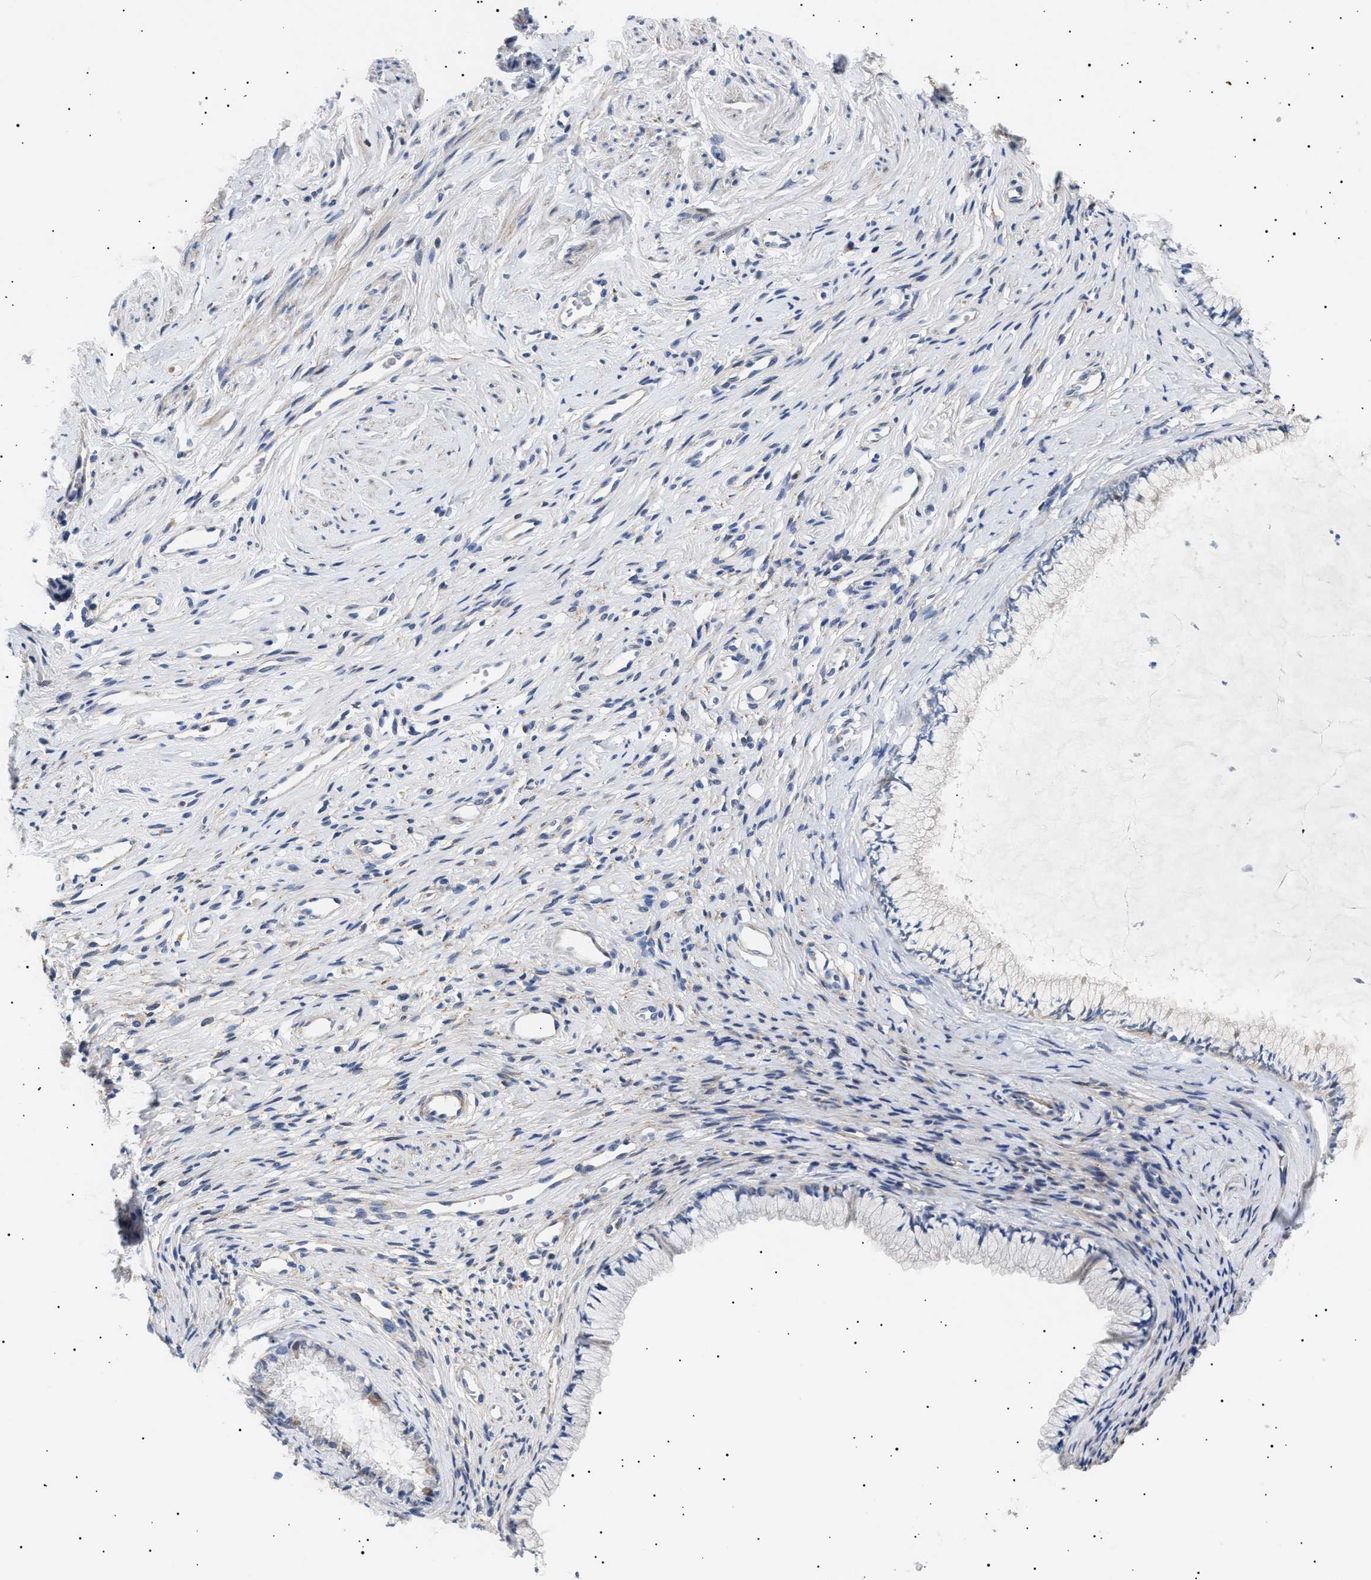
{"staining": {"intensity": "negative", "quantity": "none", "location": "none"}, "tissue": "cervix", "cell_type": "Glandular cells", "image_type": "normal", "snomed": [{"axis": "morphology", "description": "Normal tissue, NOS"}, {"axis": "topography", "description": "Cervix"}], "caption": "Immunohistochemical staining of benign human cervix reveals no significant positivity in glandular cells. (Stains: DAB (3,3'-diaminobenzidine) immunohistochemistry (IHC) with hematoxylin counter stain, Microscopy: brightfield microscopy at high magnification).", "gene": "HEMGN", "patient": {"sex": "female", "age": 77}}